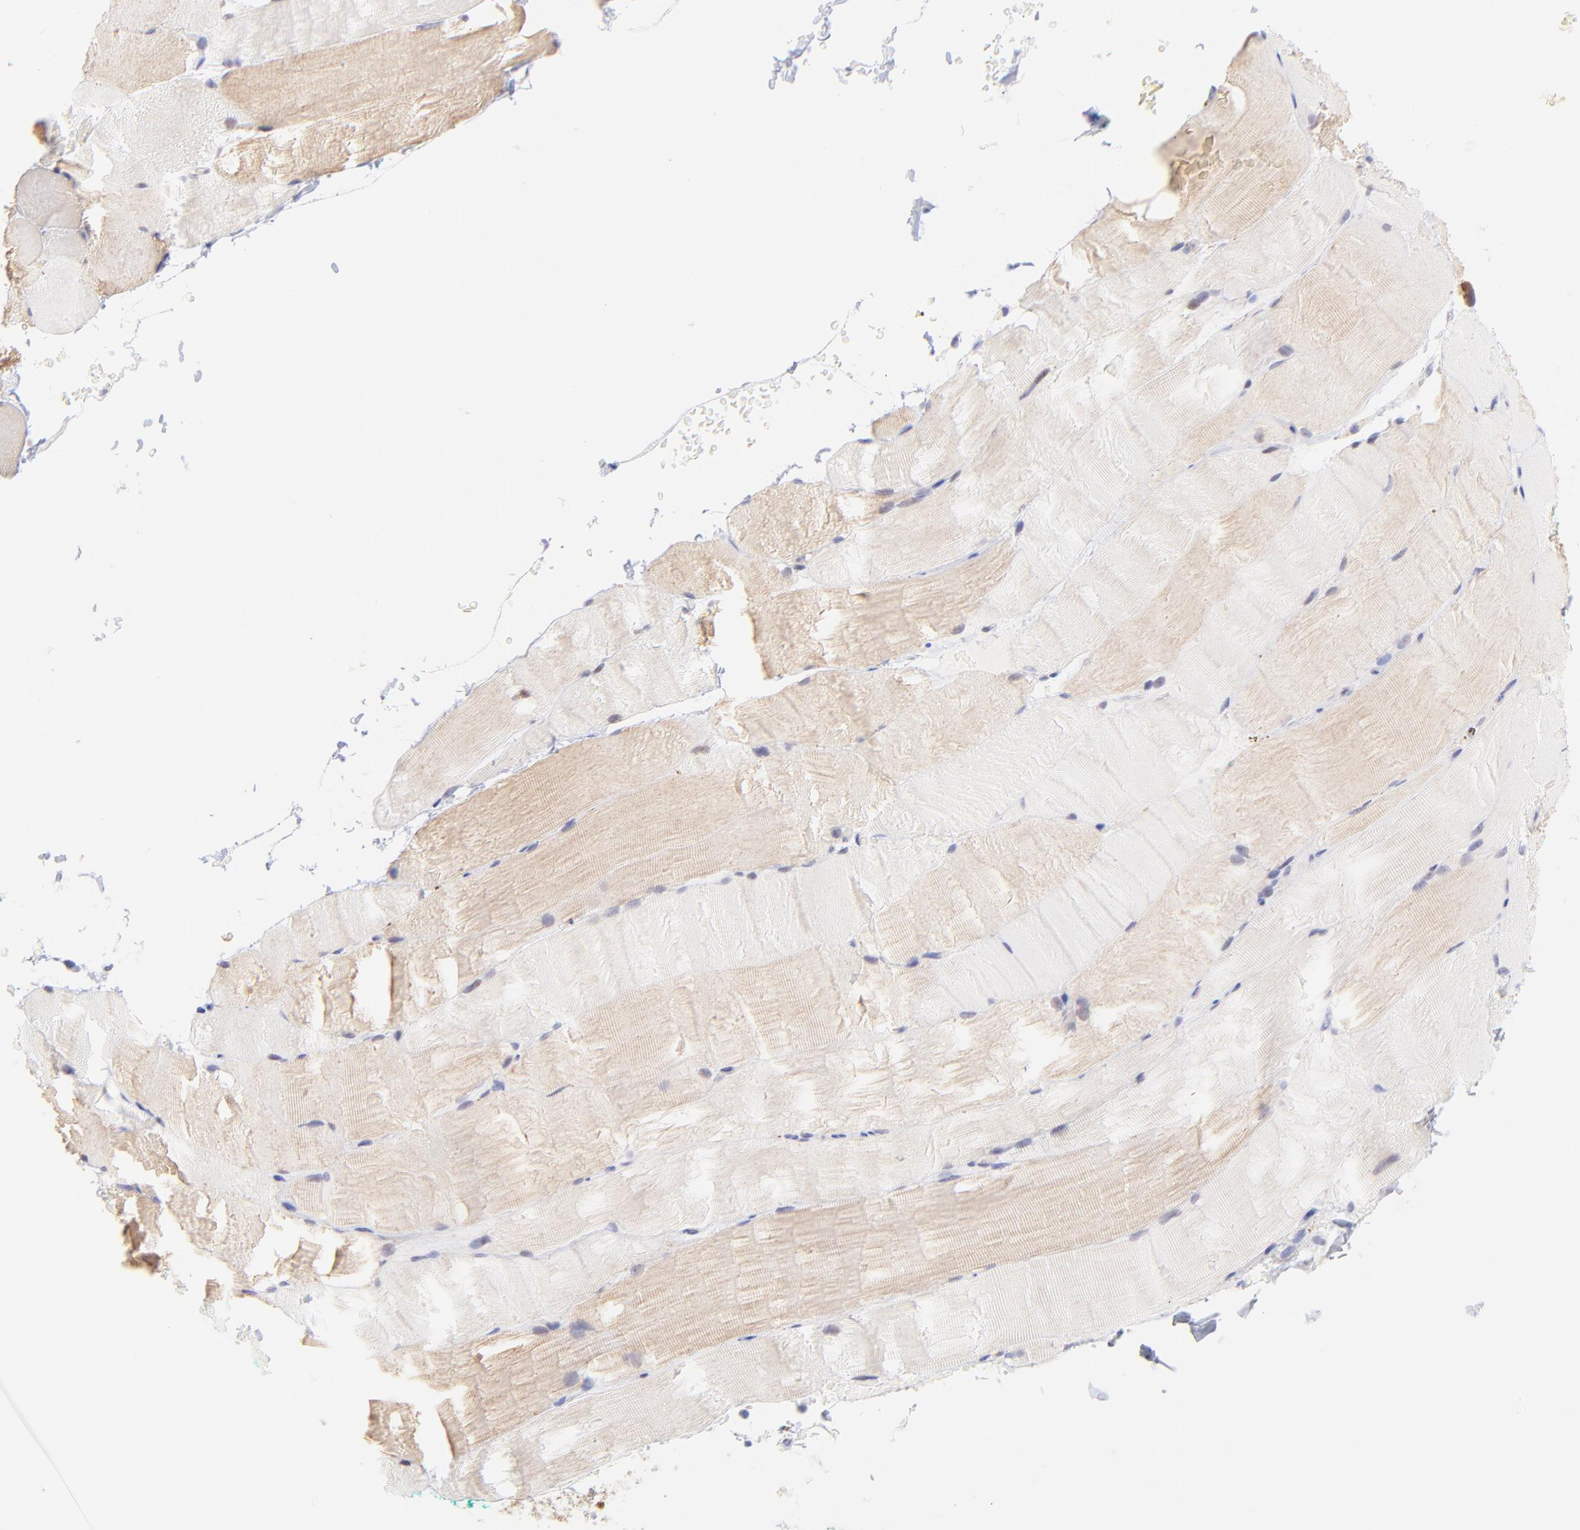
{"staining": {"intensity": "weak", "quantity": "25%-75%", "location": "cytoplasmic/membranous"}, "tissue": "skeletal muscle", "cell_type": "Myocytes", "image_type": "normal", "snomed": [{"axis": "morphology", "description": "Normal tissue, NOS"}, {"axis": "topography", "description": "Skeletal muscle"}], "caption": "A brown stain highlights weak cytoplasmic/membranous expression of a protein in myocytes of unremarkable skeletal muscle. (DAB IHC with brightfield microscopy, high magnification).", "gene": "PBDC1", "patient": {"sex": "female", "age": 37}}